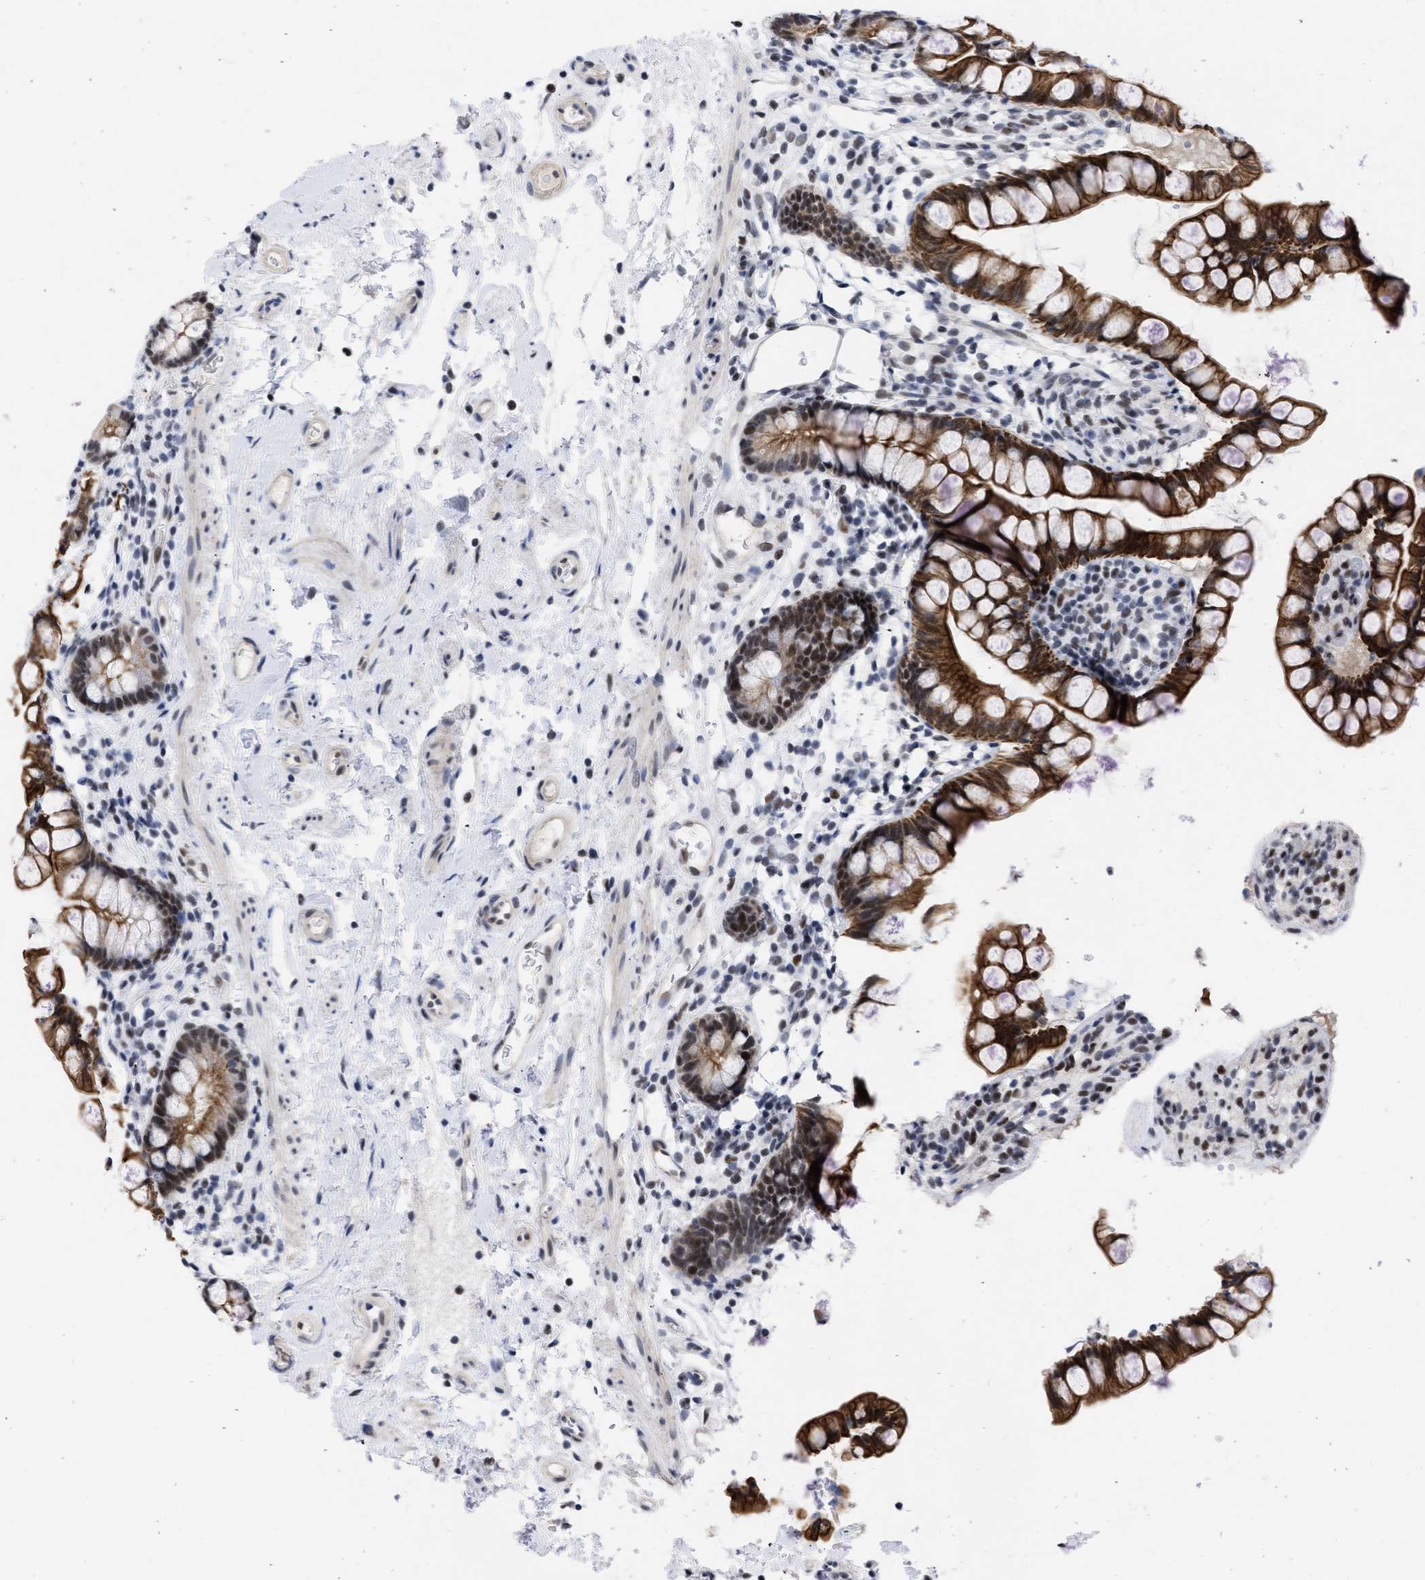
{"staining": {"intensity": "strong", "quantity": ">75%", "location": "cytoplasmic/membranous,nuclear"}, "tissue": "small intestine", "cell_type": "Glandular cells", "image_type": "normal", "snomed": [{"axis": "morphology", "description": "Normal tissue, NOS"}, {"axis": "topography", "description": "Small intestine"}], "caption": "Brown immunohistochemical staining in unremarkable small intestine shows strong cytoplasmic/membranous,nuclear expression in about >75% of glandular cells. The protein of interest is shown in brown color, while the nuclei are stained blue.", "gene": "DDX41", "patient": {"sex": "female", "age": 84}}